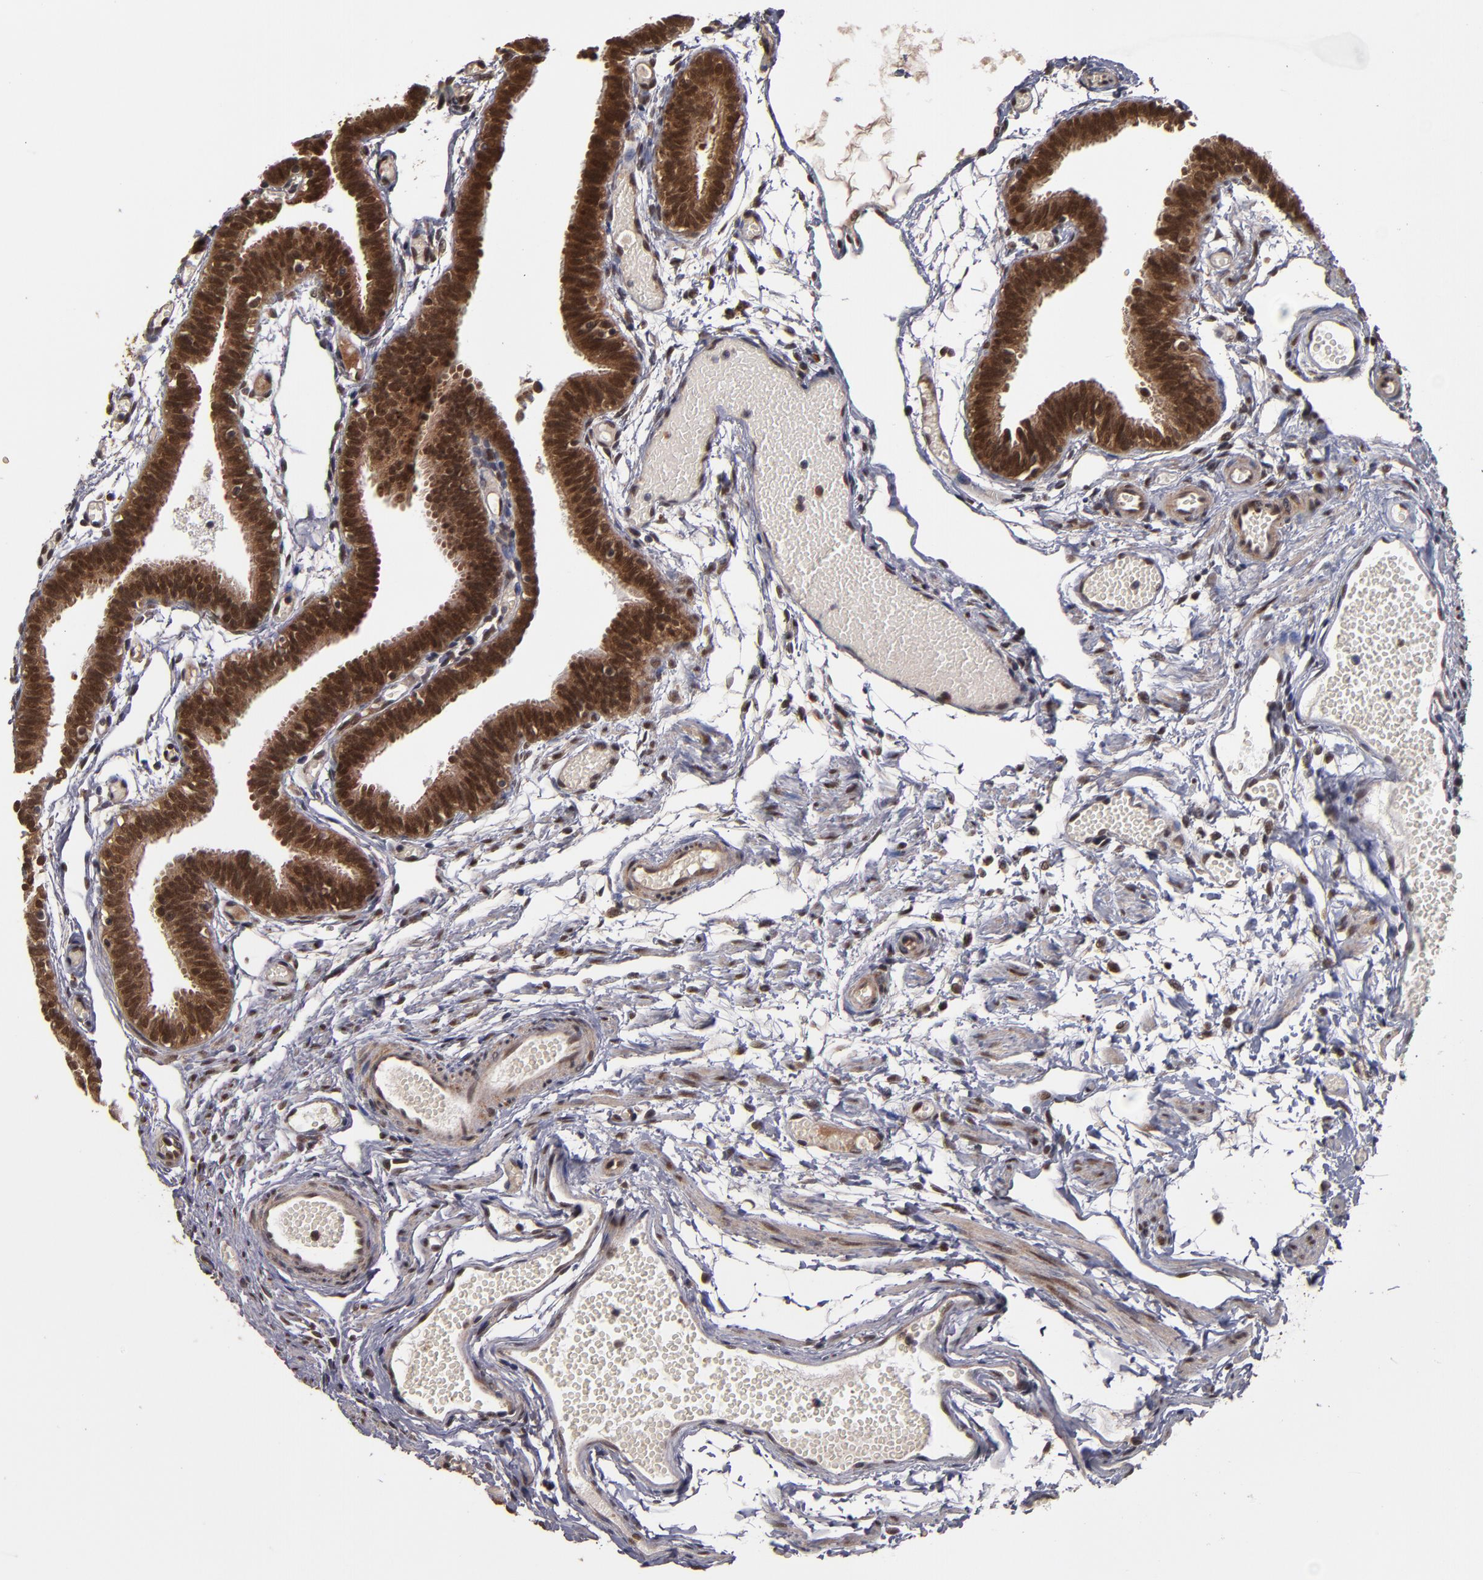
{"staining": {"intensity": "strong", "quantity": ">75%", "location": "cytoplasmic/membranous,nuclear"}, "tissue": "fallopian tube", "cell_type": "Glandular cells", "image_type": "normal", "snomed": [{"axis": "morphology", "description": "Normal tissue, NOS"}, {"axis": "topography", "description": "Fallopian tube"}], "caption": "Protein staining exhibits strong cytoplasmic/membranous,nuclear staining in about >75% of glandular cells in benign fallopian tube.", "gene": "CUL5", "patient": {"sex": "female", "age": 29}}